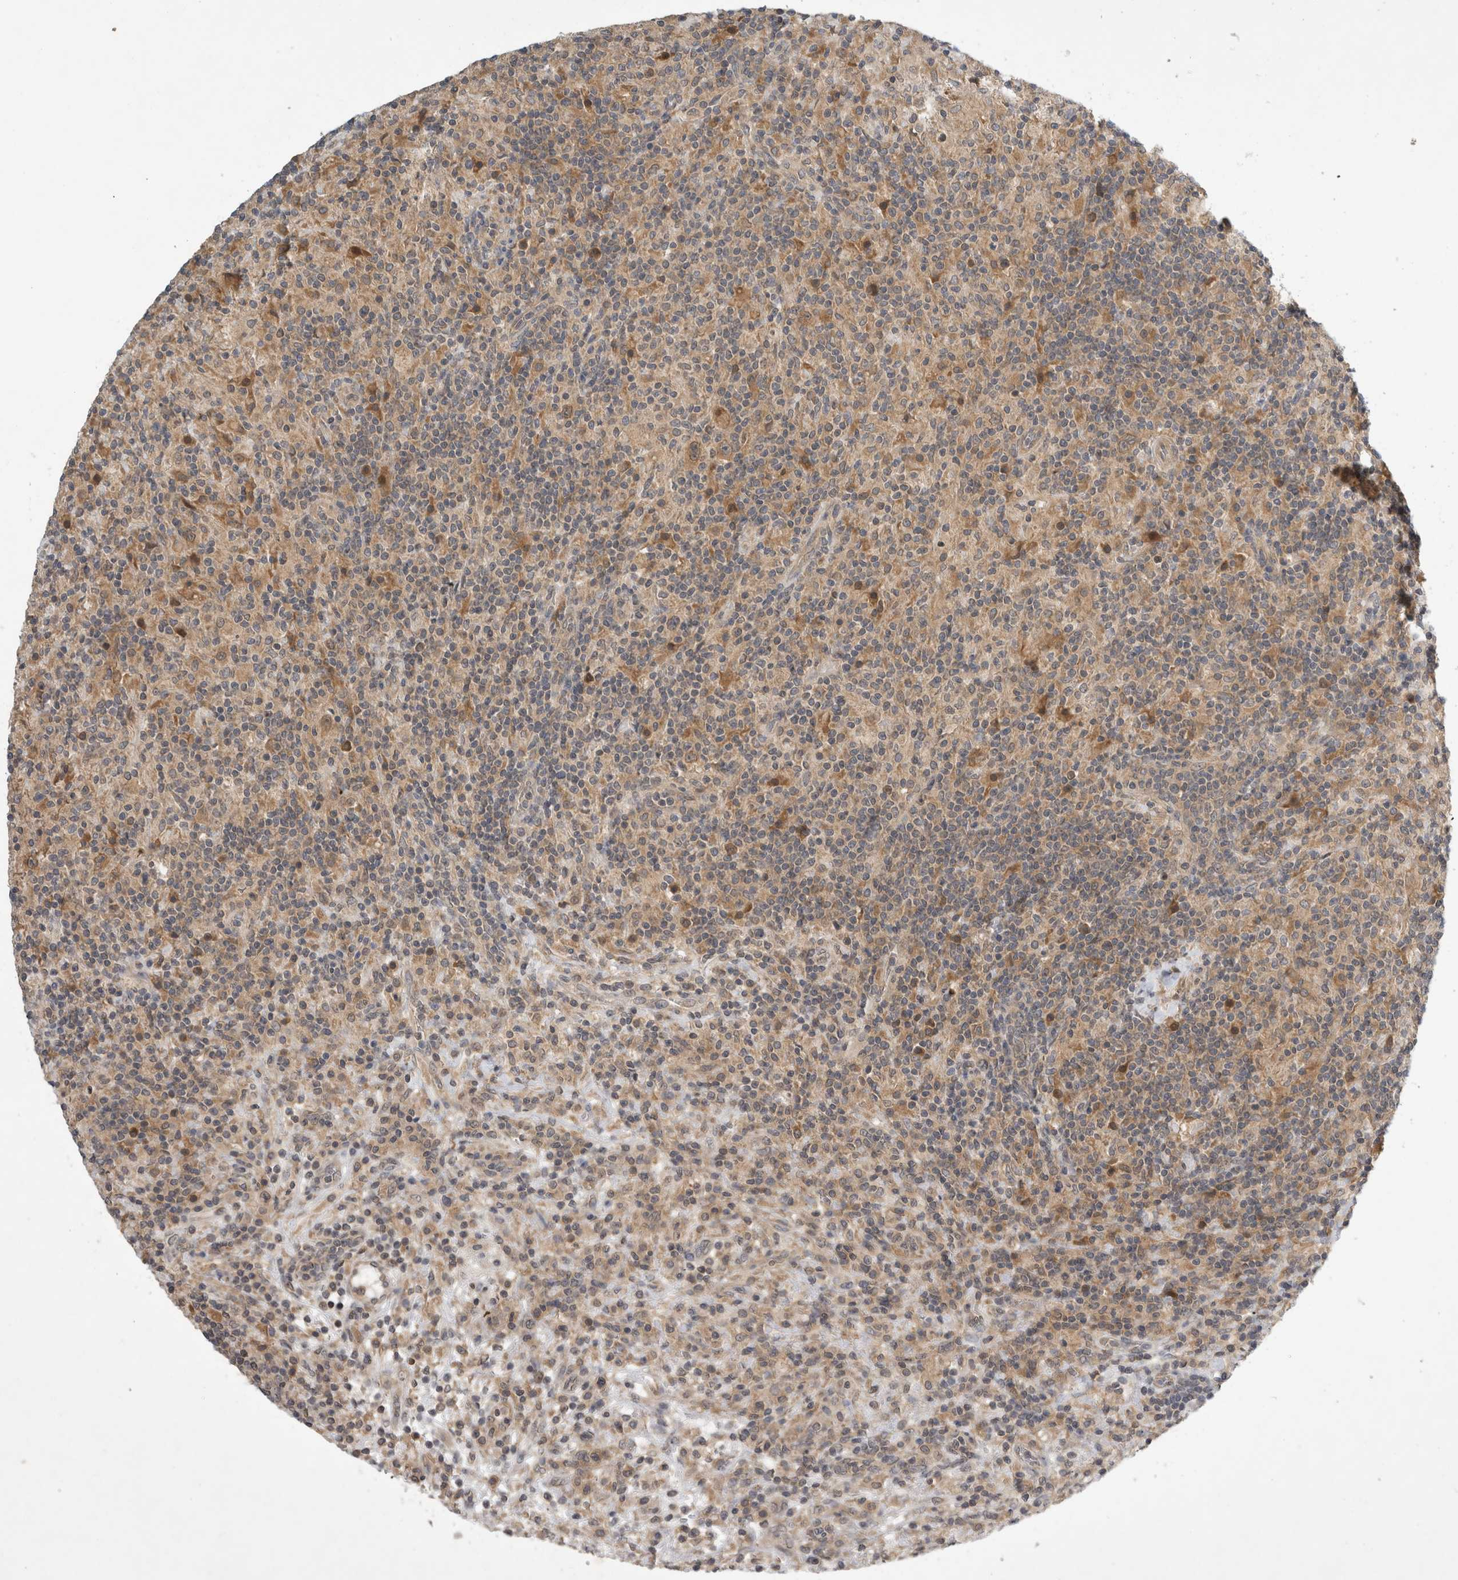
{"staining": {"intensity": "moderate", "quantity": ">75%", "location": "cytoplasmic/membranous"}, "tissue": "lymphoma", "cell_type": "Tumor cells", "image_type": "cancer", "snomed": [{"axis": "morphology", "description": "Hodgkin's disease, NOS"}, {"axis": "topography", "description": "Lymph node"}], "caption": "A photomicrograph showing moderate cytoplasmic/membranous staining in approximately >75% of tumor cells in Hodgkin's disease, as visualized by brown immunohistochemical staining.", "gene": "AASDHPPT", "patient": {"sex": "male", "age": 70}}